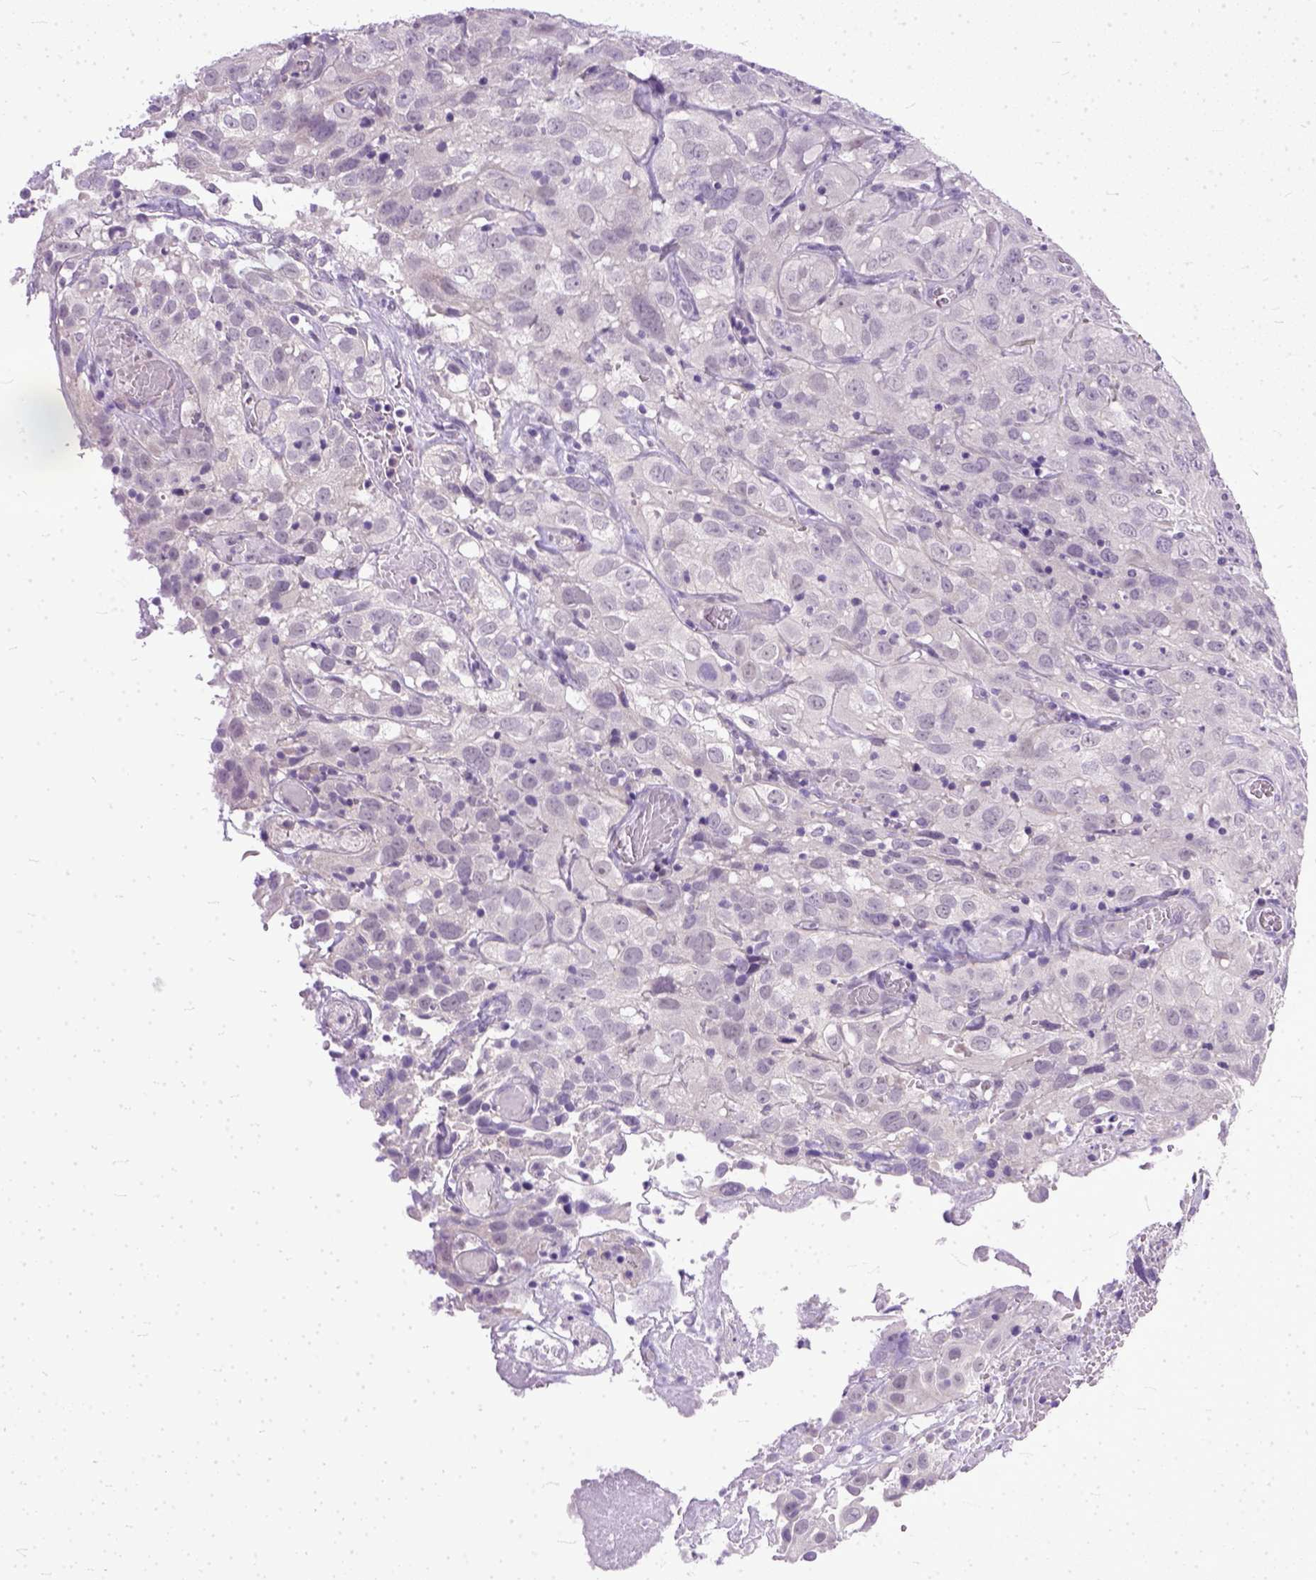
{"staining": {"intensity": "negative", "quantity": "none", "location": "none"}, "tissue": "cervical cancer", "cell_type": "Tumor cells", "image_type": "cancer", "snomed": [{"axis": "morphology", "description": "Squamous cell carcinoma, NOS"}, {"axis": "topography", "description": "Cervix"}], "caption": "Cervical cancer was stained to show a protein in brown. There is no significant staining in tumor cells.", "gene": "TCEAL7", "patient": {"sex": "female", "age": 32}}